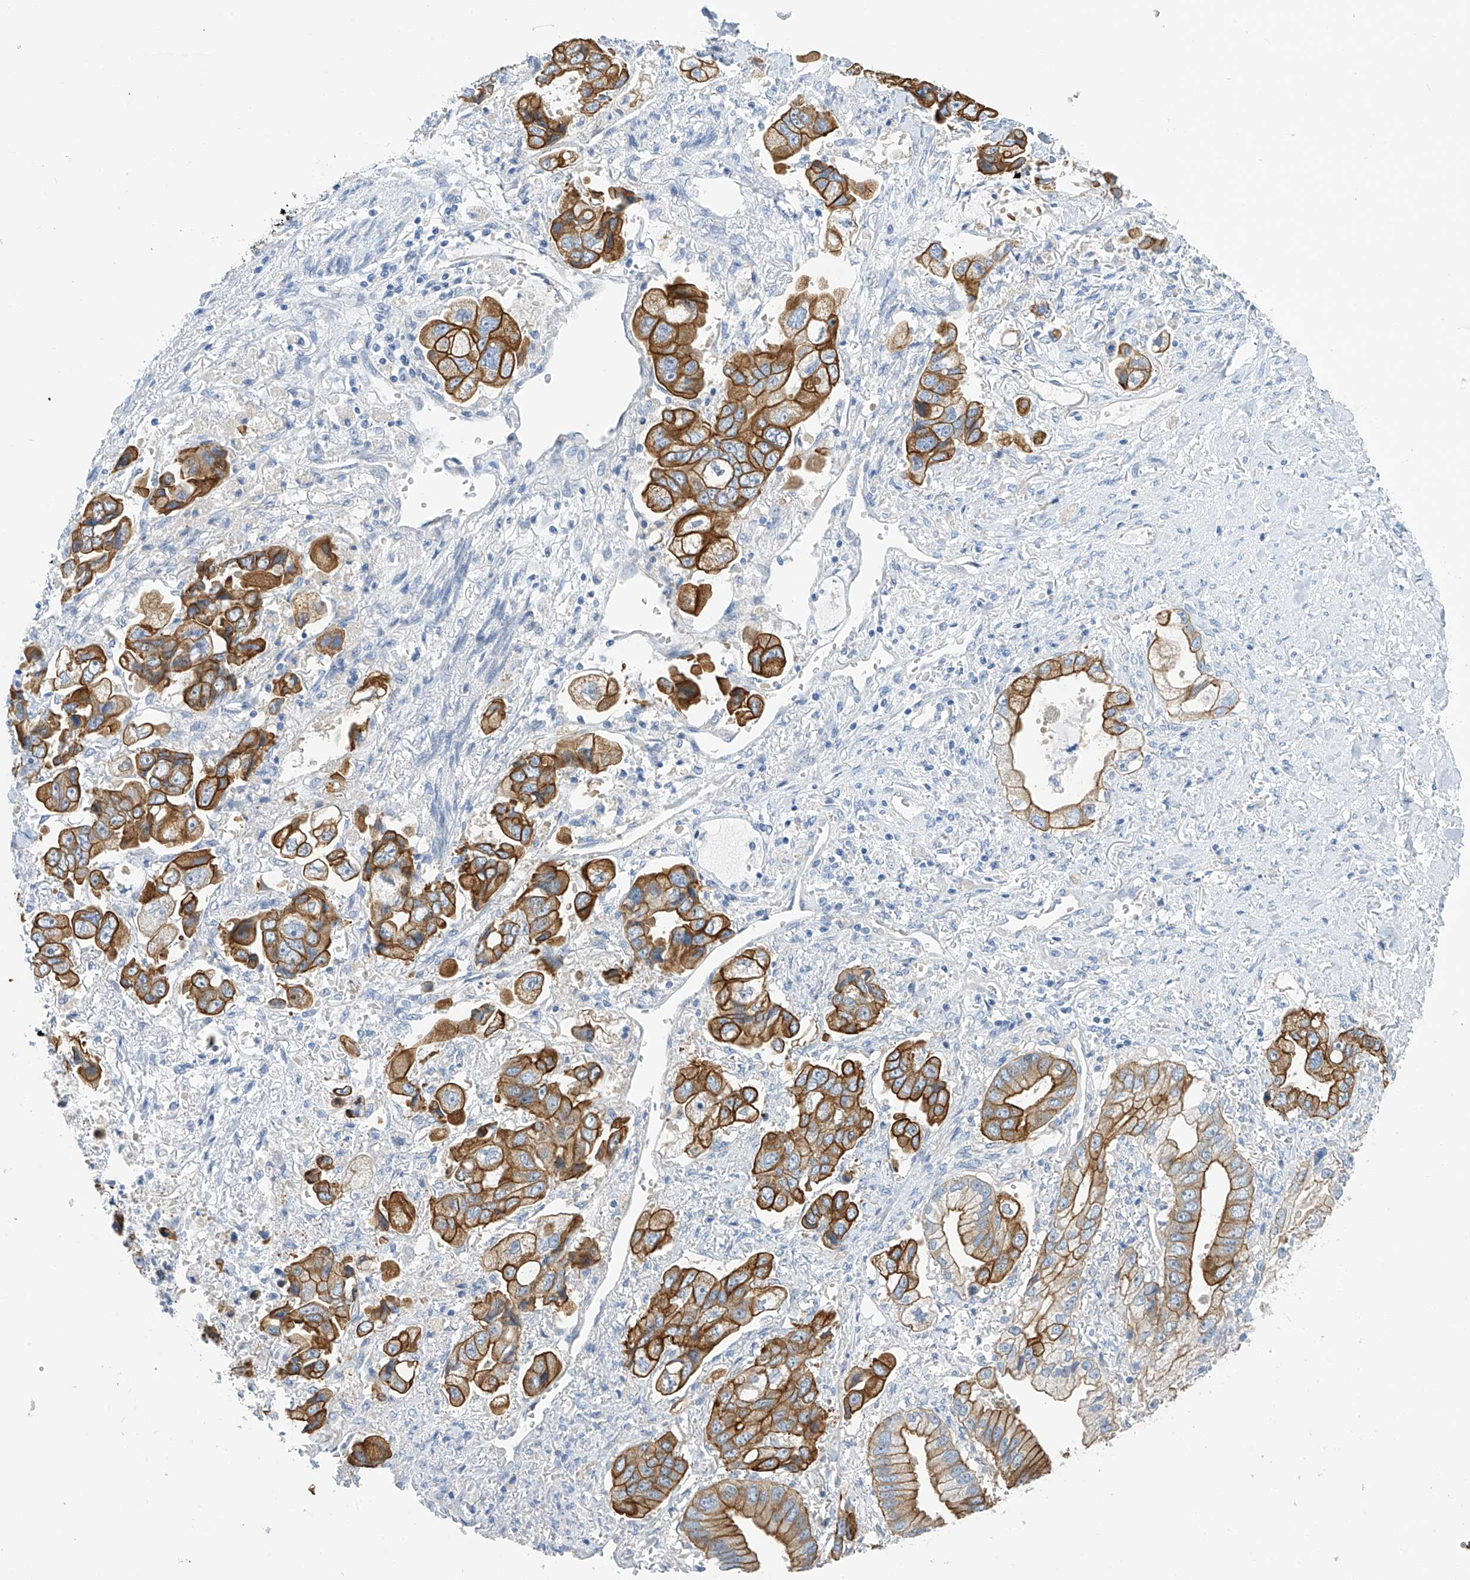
{"staining": {"intensity": "strong", "quantity": ">75%", "location": "cytoplasmic/membranous"}, "tissue": "stomach cancer", "cell_type": "Tumor cells", "image_type": "cancer", "snomed": [{"axis": "morphology", "description": "Adenocarcinoma, NOS"}, {"axis": "topography", "description": "Stomach"}], "caption": "This histopathology image exhibits IHC staining of human stomach cancer (adenocarcinoma), with high strong cytoplasmic/membranous positivity in about >75% of tumor cells.", "gene": "PIK3C2B", "patient": {"sex": "male", "age": 62}}